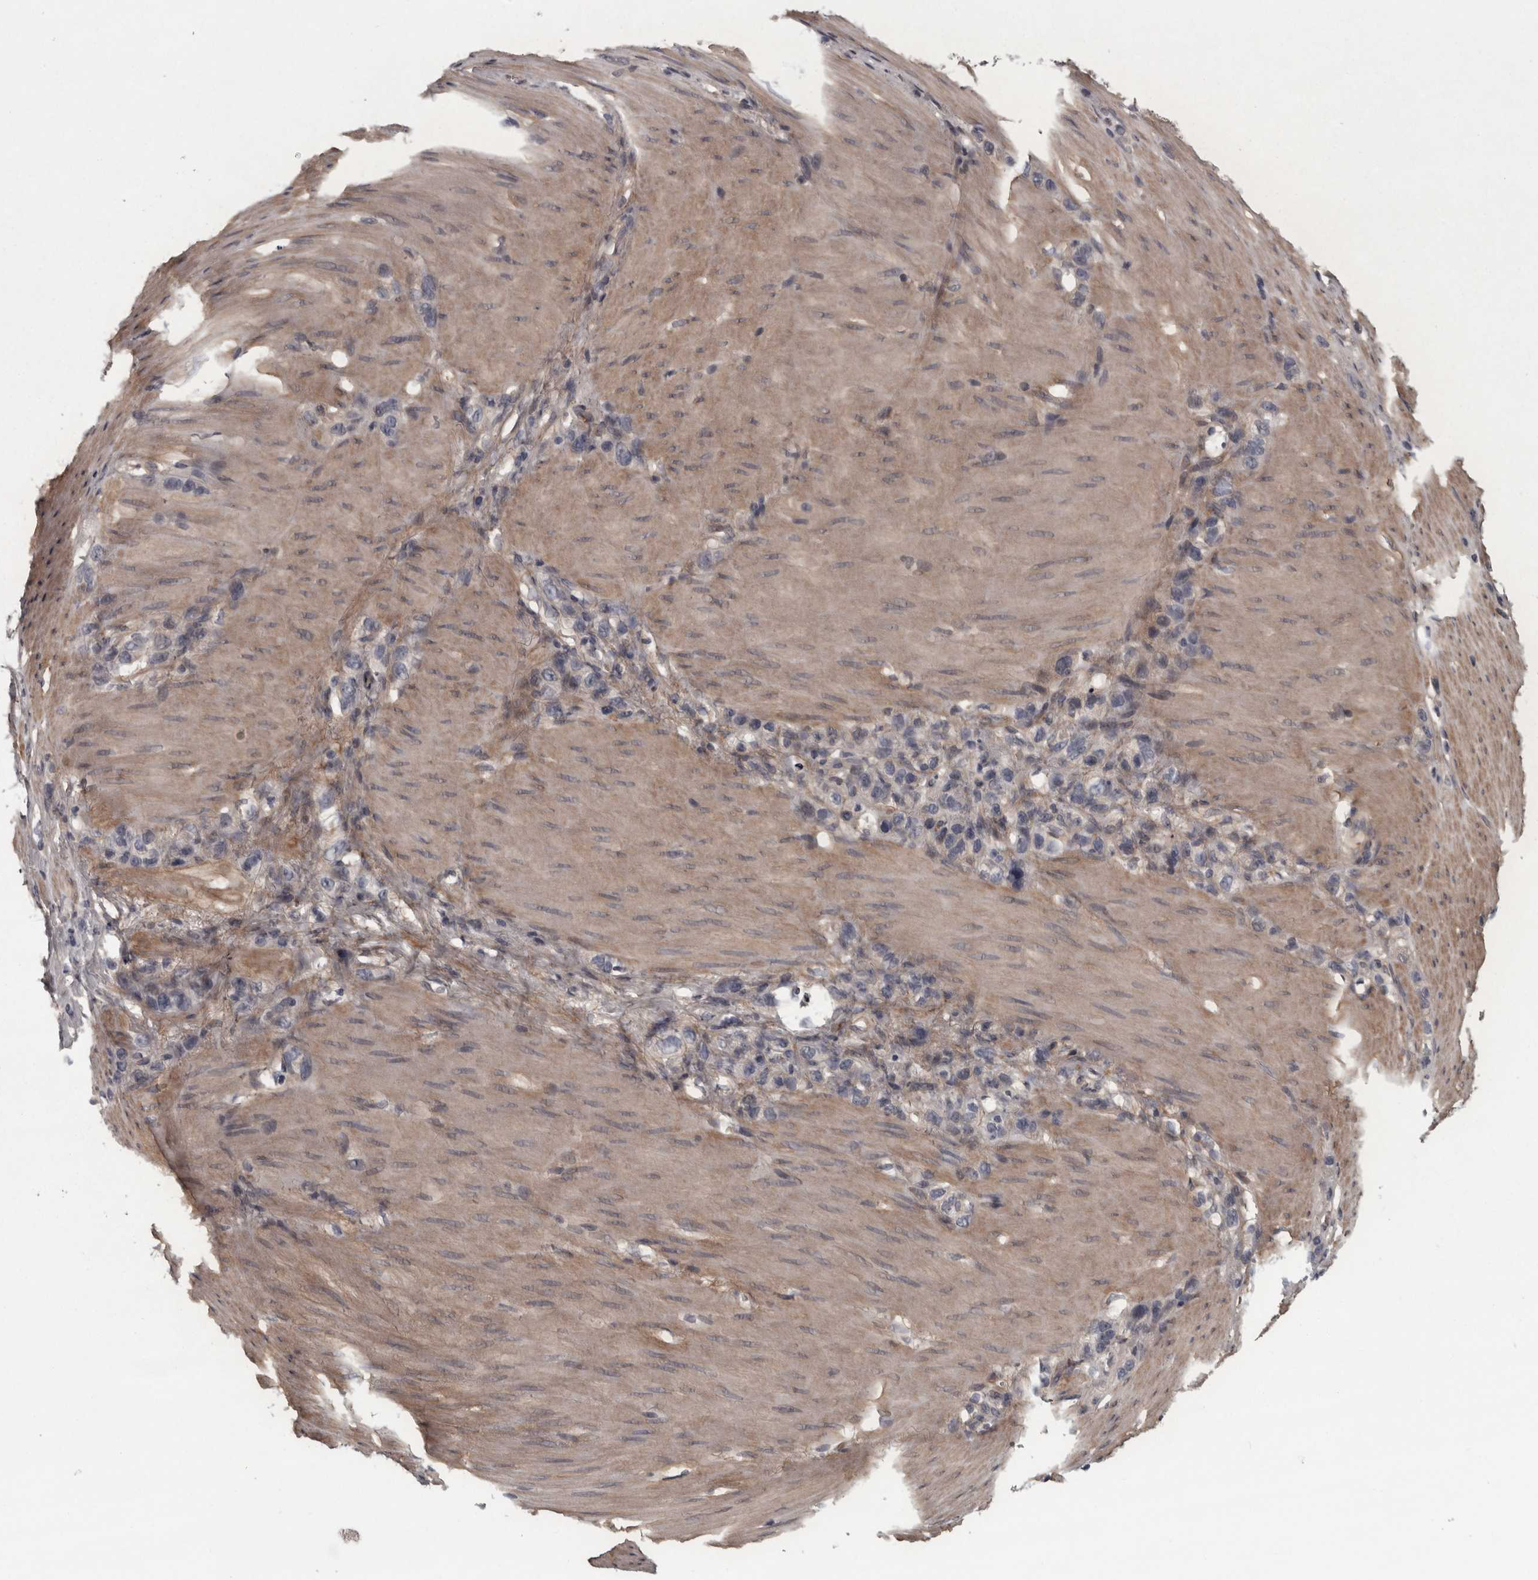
{"staining": {"intensity": "negative", "quantity": "none", "location": "none"}, "tissue": "stomach cancer", "cell_type": "Tumor cells", "image_type": "cancer", "snomed": [{"axis": "morphology", "description": "Normal tissue, NOS"}, {"axis": "morphology", "description": "Adenocarcinoma, NOS"}, {"axis": "morphology", "description": "Adenocarcinoma, High grade"}, {"axis": "topography", "description": "Stomach, upper"}, {"axis": "topography", "description": "Stomach"}], "caption": "High power microscopy photomicrograph of an immunohistochemistry (IHC) image of stomach cancer (adenocarcinoma (high-grade)), revealing no significant staining in tumor cells.", "gene": "RSU1", "patient": {"sex": "female", "age": 65}}